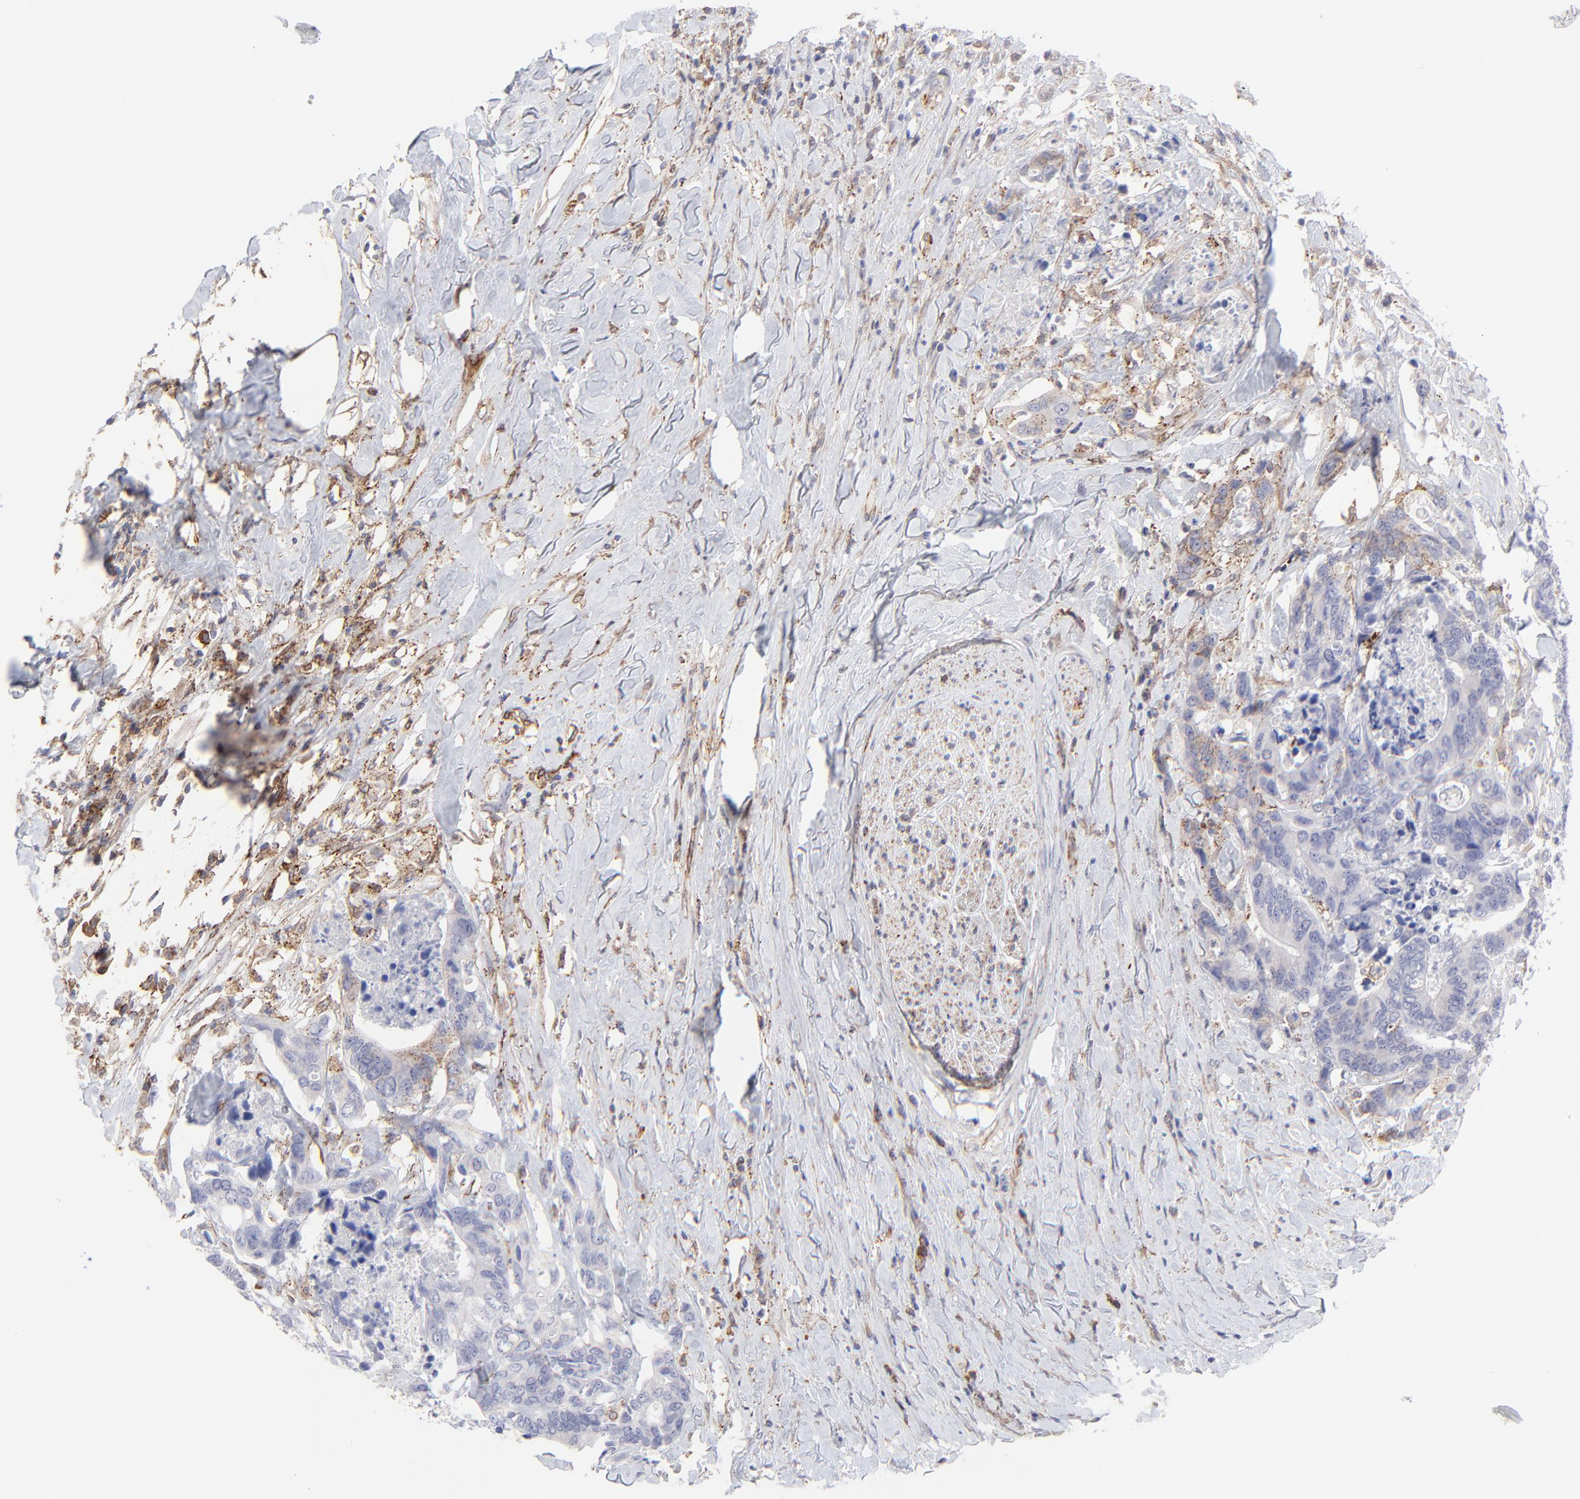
{"staining": {"intensity": "moderate", "quantity": "<25%", "location": "cytoplasmic/membranous"}, "tissue": "colorectal cancer", "cell_type": "Tumor cells", "image_type": "cancer", "snomed": [{"axis": "morphology", "description": "Adenocarcinoma, NOS"}, {"axis": "topography", "description": "Rectum"}], "caption": "An immunohistochemistry histopathology image of neoplastic tissue is shown. Protein staining in brown highlights moderate cytoplasmic/membranous positivity in colorectal adenocarcinoma within tumor cells.", "gene": "COX8C", "patient": {"sex": "male", "age": 55}}